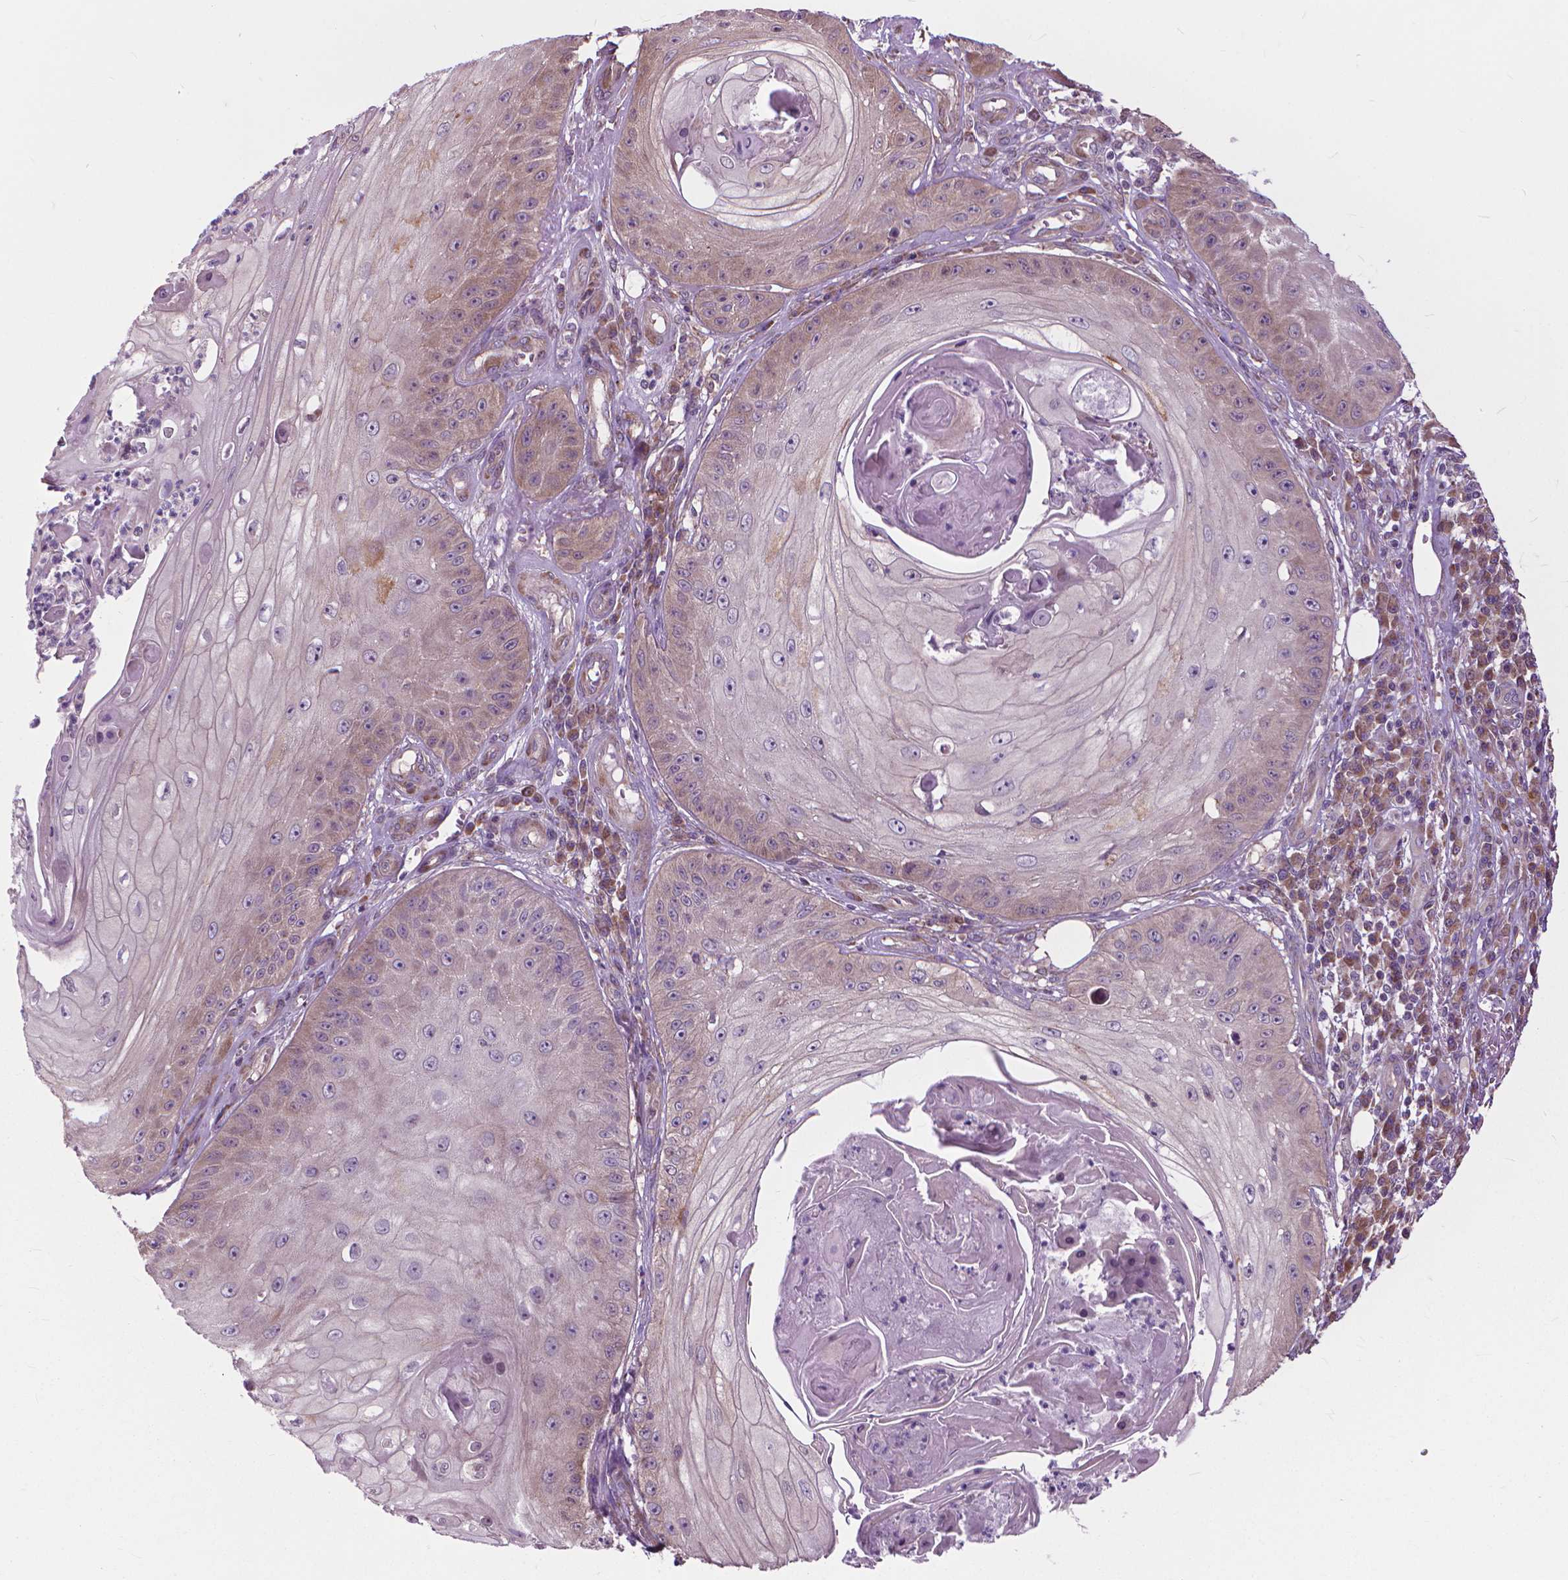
{"staining": {"intensity": "weak", "quantity": "<25%", "location": "cytoplasmic/membranous"}, "tissue": "skin cancer", "cell_type": "Tumor cells", "image_type": "cancer", "snomed": [{"axis": "morphology", "description": "Squamous cell carcinoma, NOS"}, {"axis": "topography", "description": "Skin"}], "caption": "This is a photomicrograph of immunohistochemistry staining of skin squamous cell carcinoma, which shows no staining in tumor cells.", "gene": "NUDT1", "patient": {"sex": "male", "age": 70}}